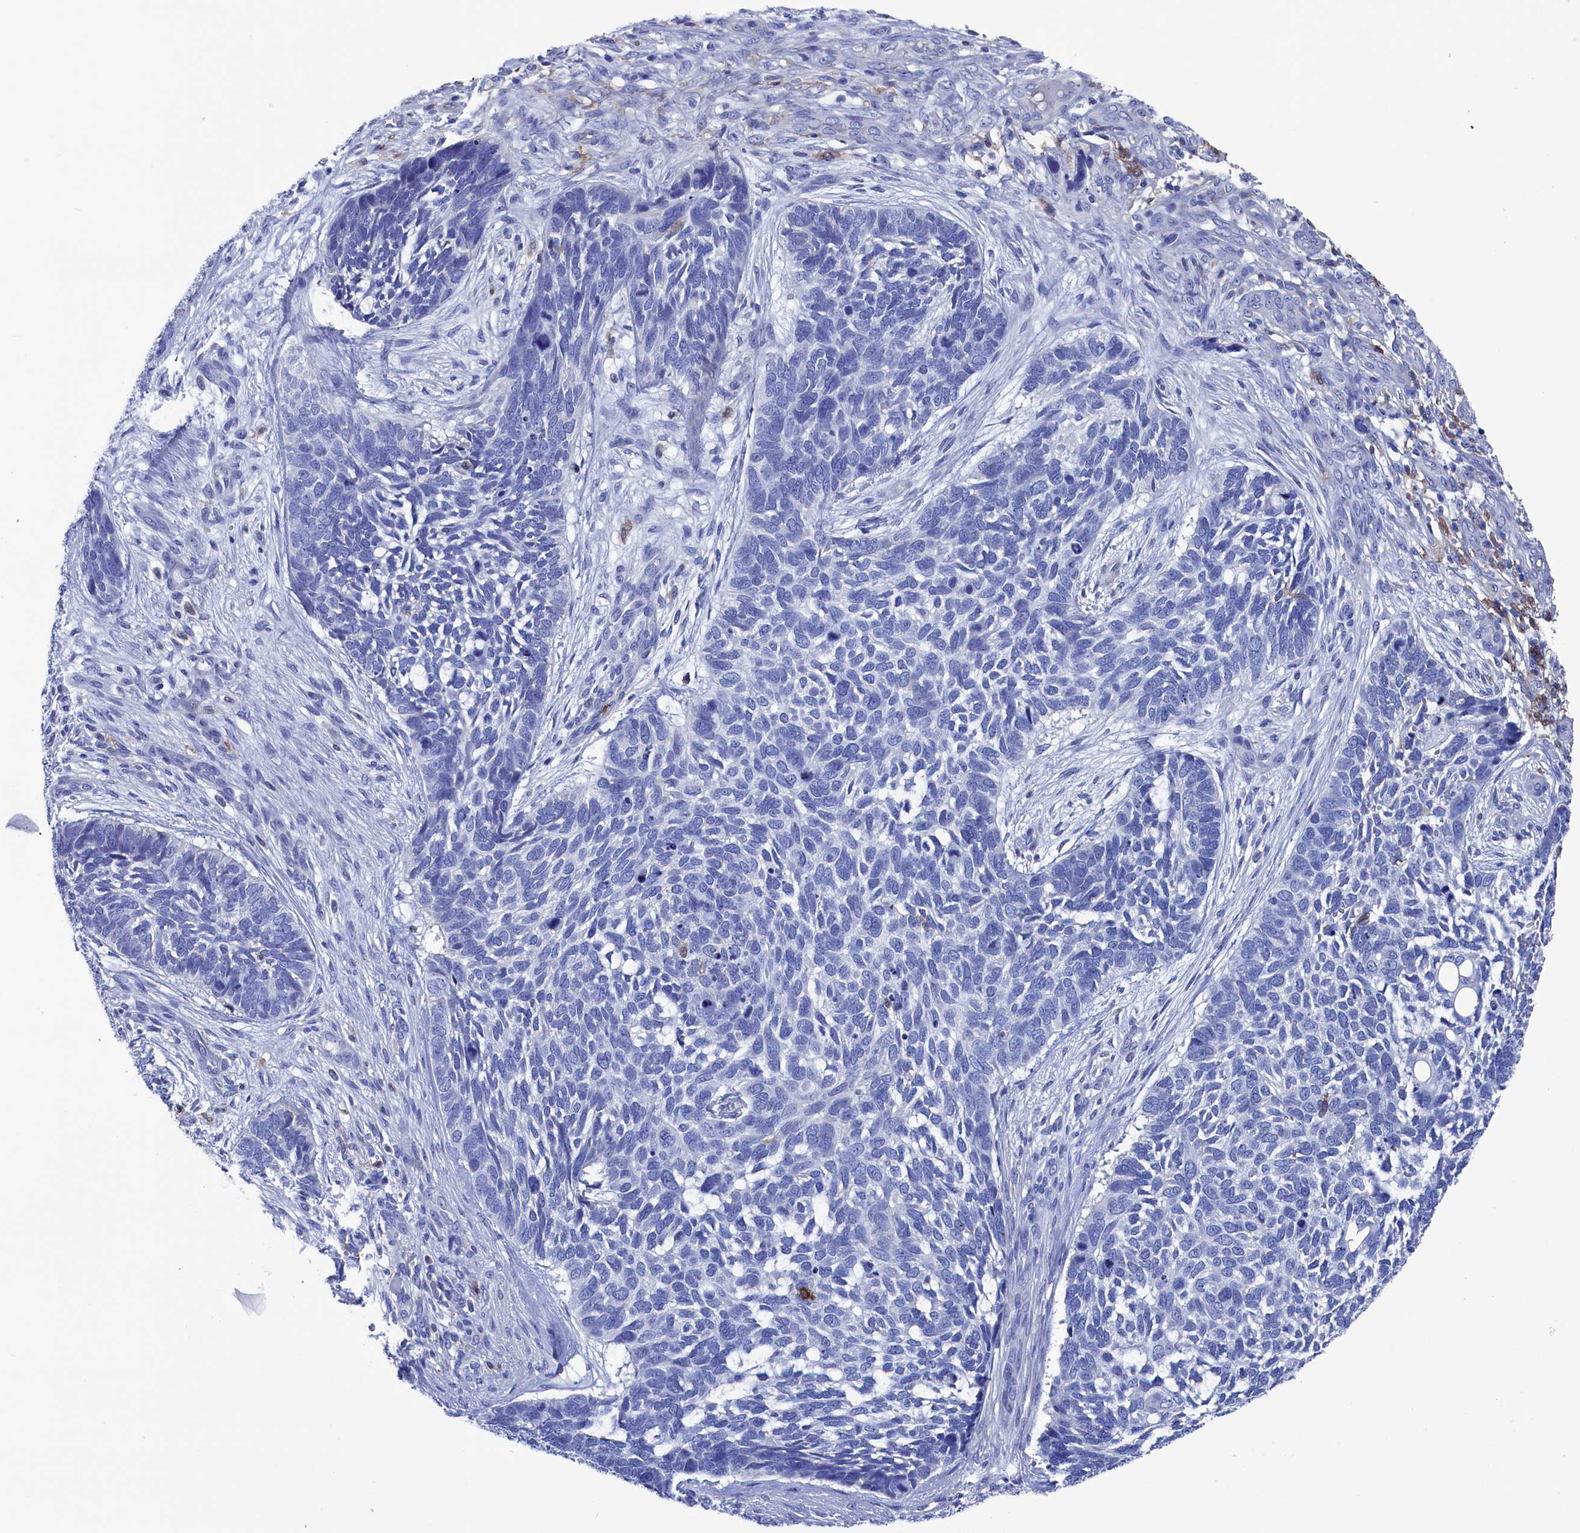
{"staining": {"intensity": "negative", "quantity": "none", "location": "none"}, "tissue": "skin cancer", "cell_type": "Tumor cells", "image_type": "cancer", "snomed": [{"axis": "morphology", "description": "Basal cell carcinoma"}, {"axis": "topography", "description": "Skin"}], "caption": "A high-resolution photomicrograph shows immunohistochemistry staining of skin basal cell carcinoma, which exhibits no significant expression in tumor cells. (DAB immunohistochemistry (IHC), high magnification).", "gene": "TYROBP", "patient": {"sex": "male", "age": 88}}